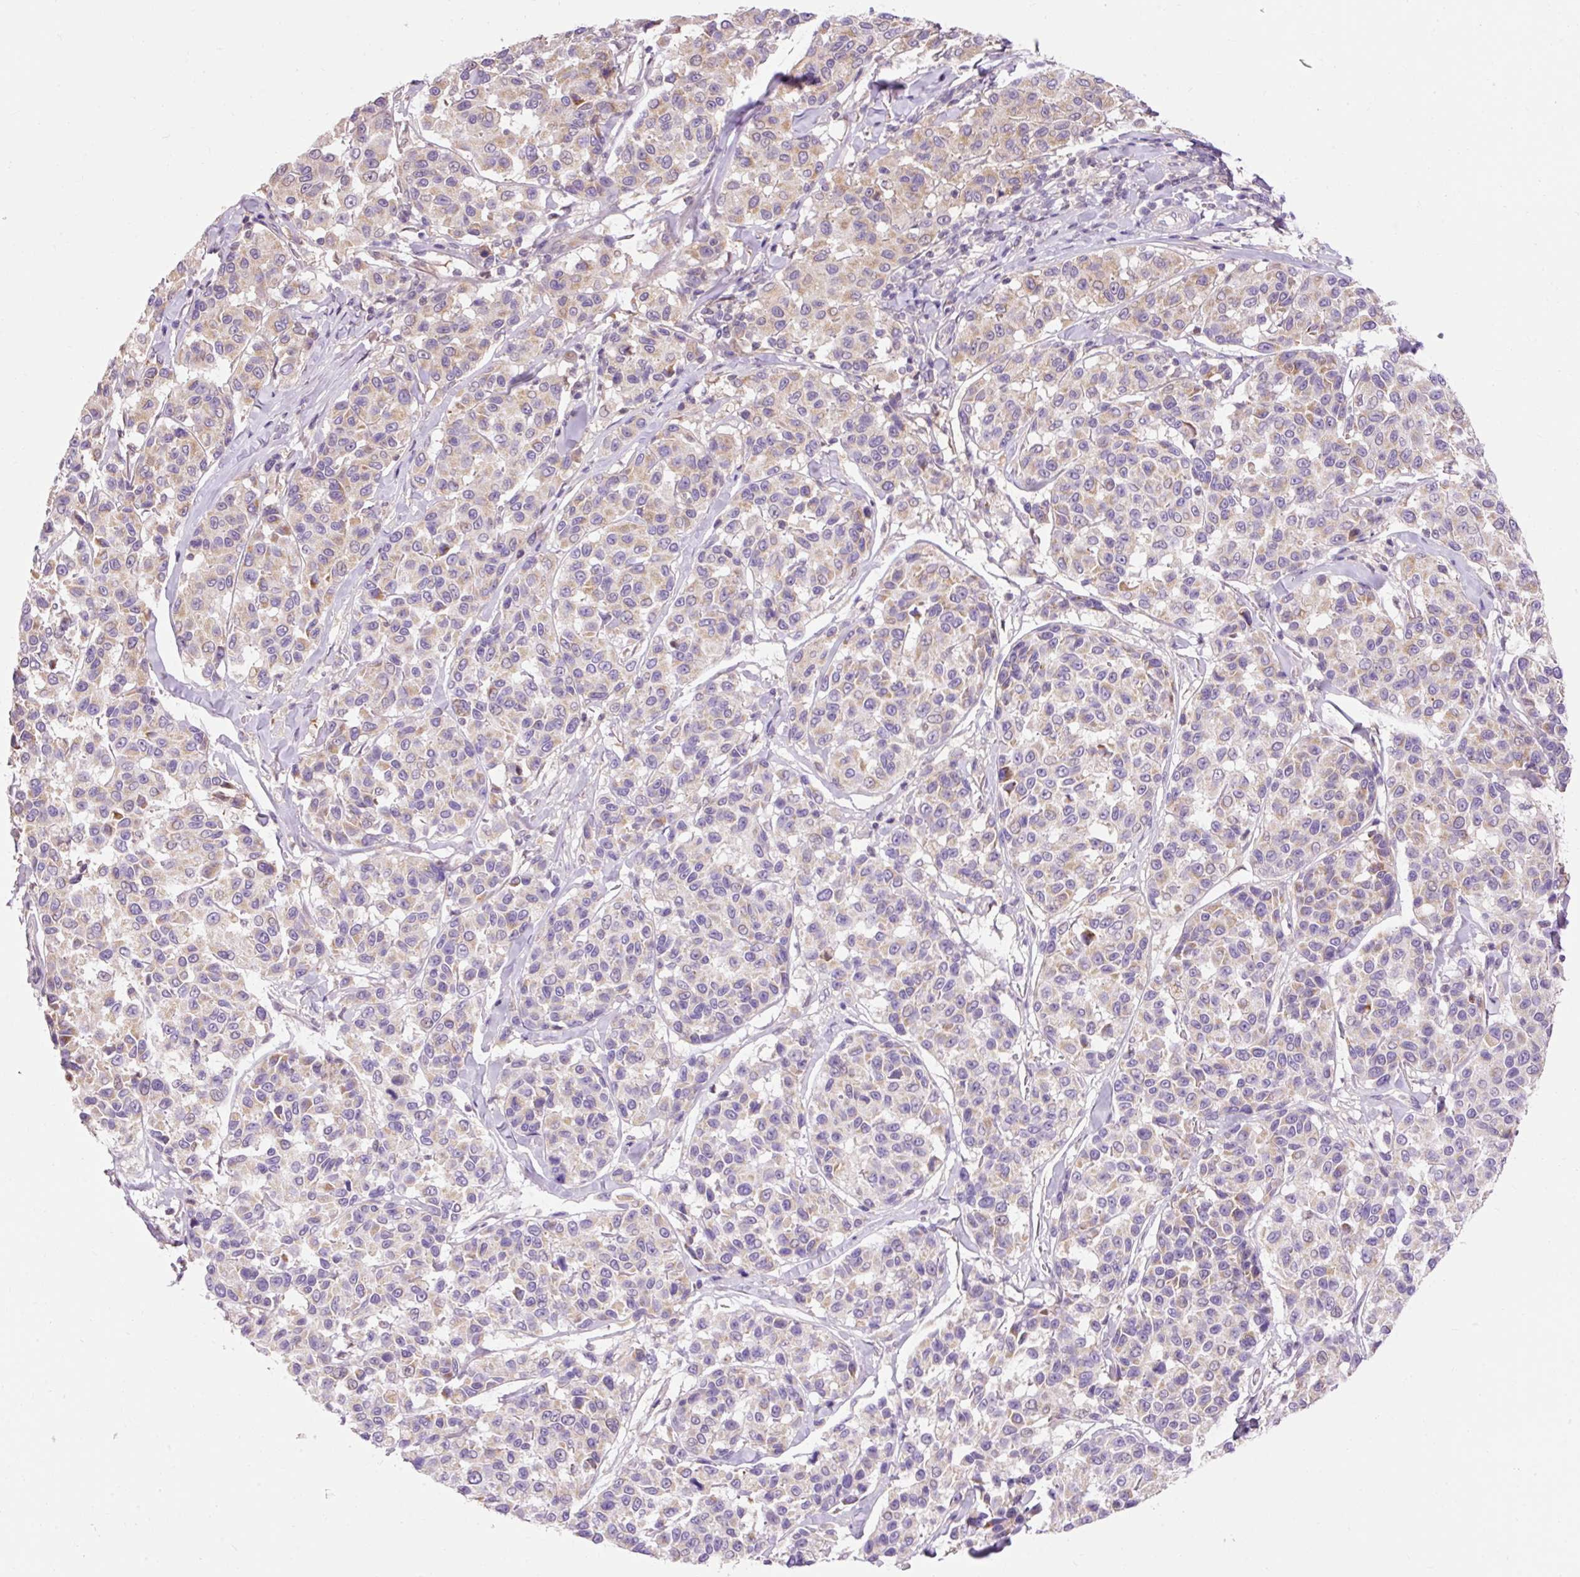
{"staining": {"intensity": "weak", "quantity": "25%-75%", "location": "cytoplasmic/membranous"}, "tissue": "melanoma", "cell_type": "Tumor cells", "image_type": "cancer", "snomed": [{"axis": "morphology", "description": "Malignant melanoma, NOS"}, {"axis": "topography", "description": "Skin"}], "caption": "Immunohistochemistry (IHC) photomicrograph of human melanoma stained for a protein (brown), which exhibits low levels of weak cytoplasmic/membranous expression in approximately 25%-75% of tumor cells.", "gene": "IMMT", "patient": {"sex": "female", "age": 66}}